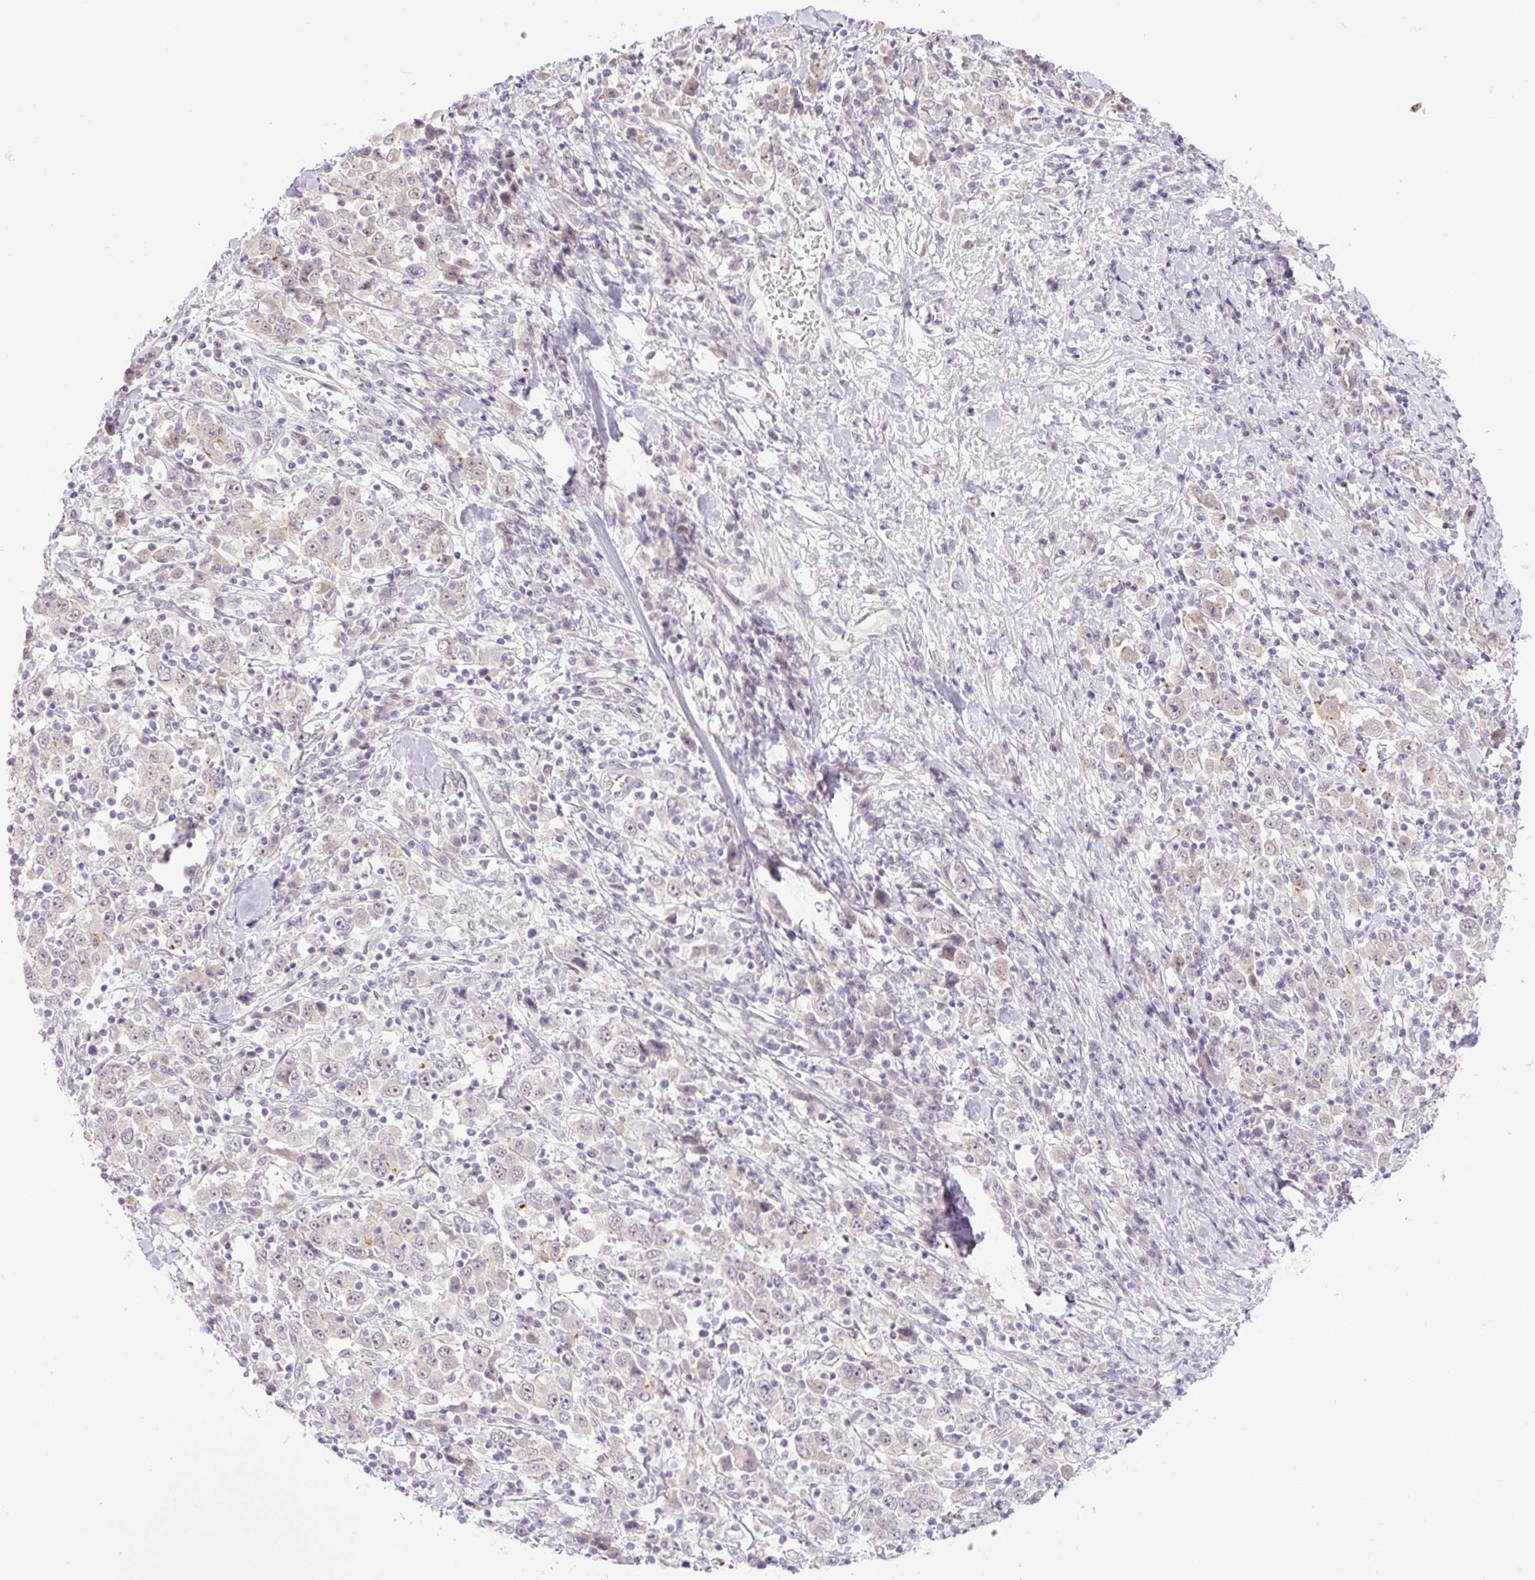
{"staining": {"intensity": "weak", "quantity": "<25%", "location": "nuclear"}, "tissue": "stomach cancer", "cell_type": "Tumor cells", "image_type": "cancer", "snomed": [{"axis": "morphology", "description": "Normal tissue, NOS"}, {"axis": "morphology", "description": "Adenocarcinoma, NOS"}, {"axis": "topography", "description": "Stomach, upper"}, {"axis": "topography", "description": "Stomach"}], "caption": "IHC micrograph of human stomach cancer stained for a protein (brown), which exhibits no staining in tumor cells. The staining is performed using DAB brown chromogen with nuclei counter-stained in using hematoxylin.", "gene": "ICE1", "patient": {"sex": "male", "age": 59}}